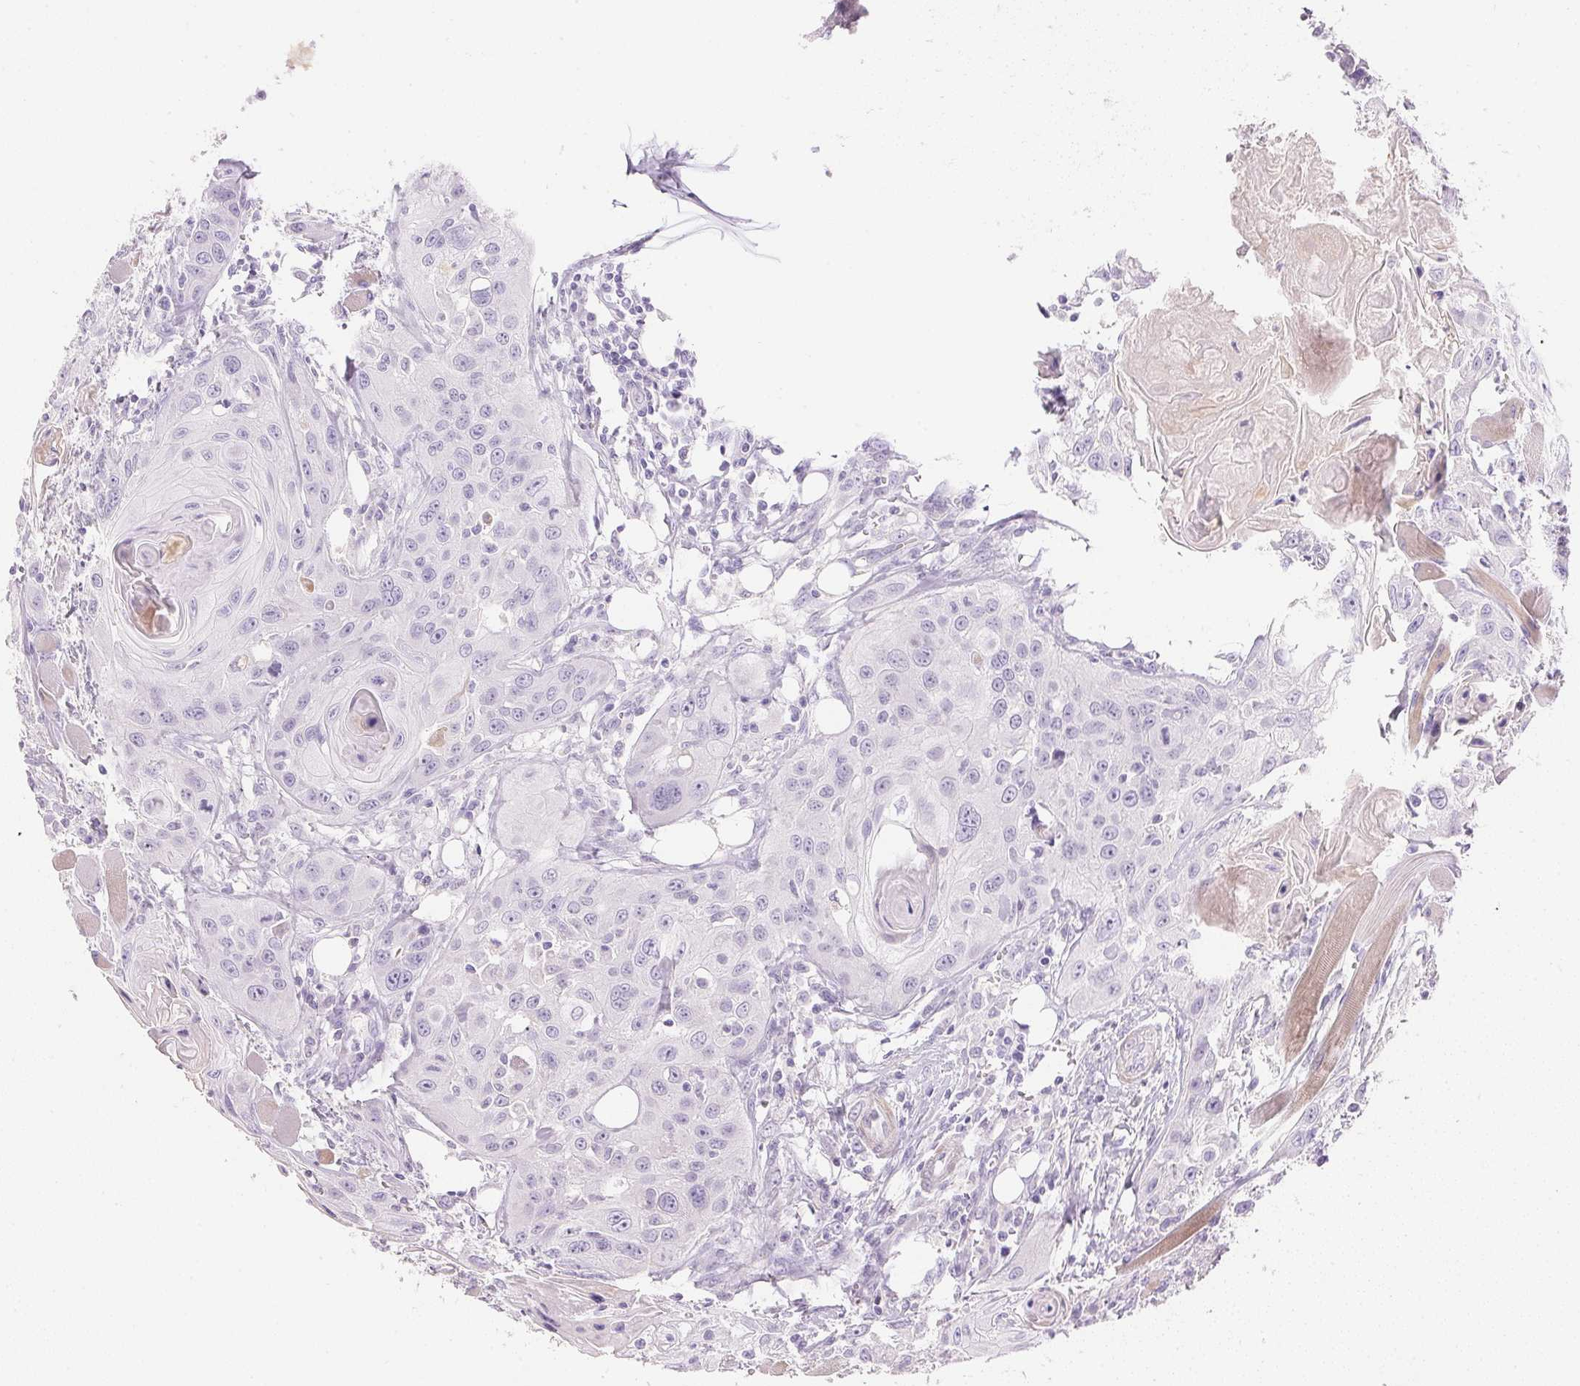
{"staining": {"intensity": "negative", "quantity": "none", "location": "none"}, "tissue": "head and neck cancer", "cell_type": "Tumor cells", "image_type": "cancer", "snomed": [{"axis": "morphology", "description": "Squamous cell carcinoma, NOS"}, {"axis": "topography", "description": "Oral tissue"}, {"axis": "topography", "description": "Head-Neck"}], "caption": "DAB immunohistochemical staining of head and neck cancer (squamous cell carcinoma) displays no significant positivity in tumor cells. (IHC, brightfield microscopy, high magnification).", "gene": "KCNE2", "patient": {"sex": "male", "age": 58}}